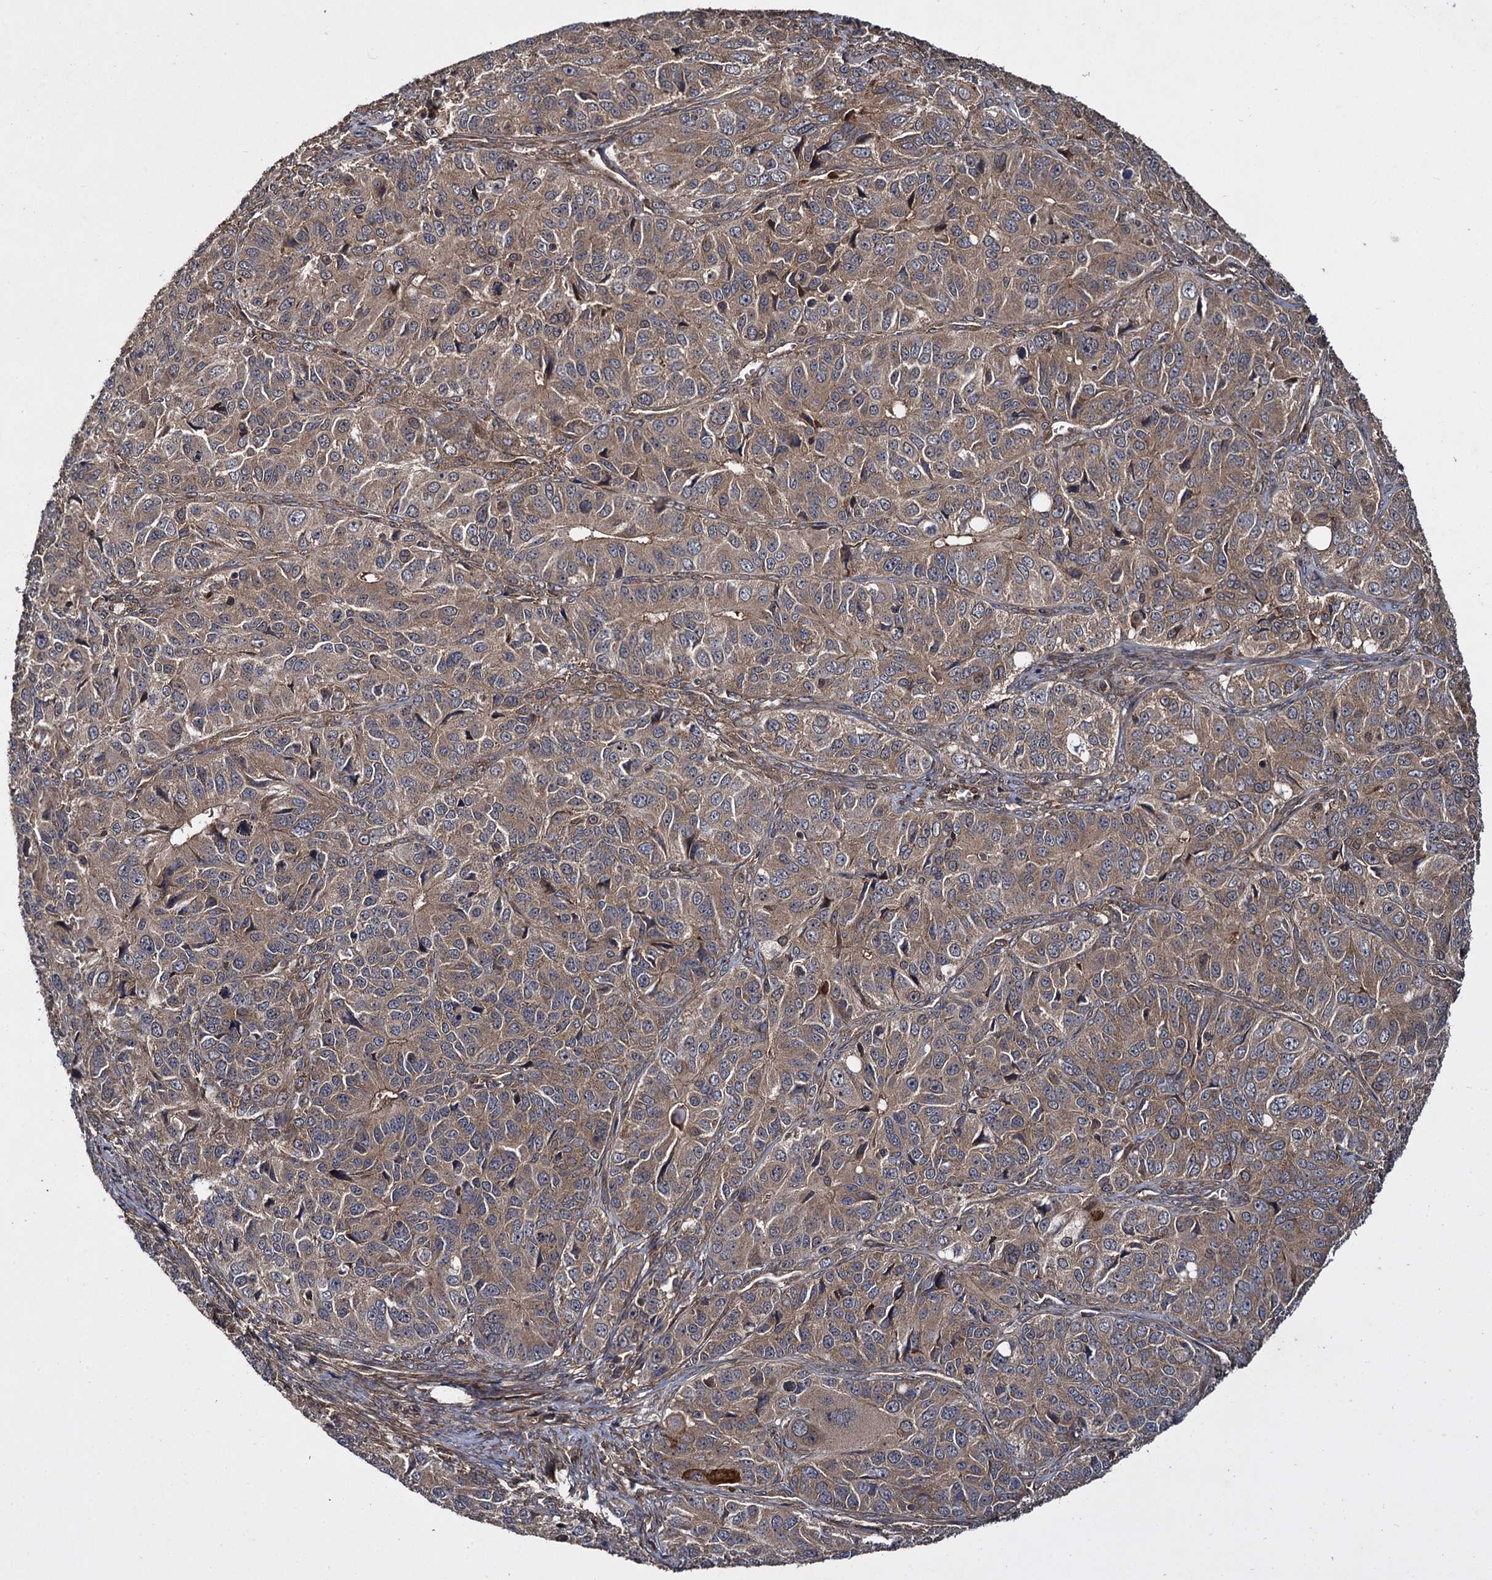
{"staining": {"intensity": "moderate", "quantity": ">75%", "location": "cytoplasmic/membranous"}, "tissue": "ovarian cancer", "cell_type": "Tumor cells", "image_type": "cancer", "snomed": [{"axis": "morphology", "description": "Carcinoma, endometroid"}, {"axis": "topography", "description": "Ovary"}], "caption": "A medium amount of moderate cytoplasmic/membranous staining is appreciated in approximately >75% of tumor cells in ovarian cancer tissue.", "gene": "DCP1B", "patient": {"sex": "female", "age": 51}}